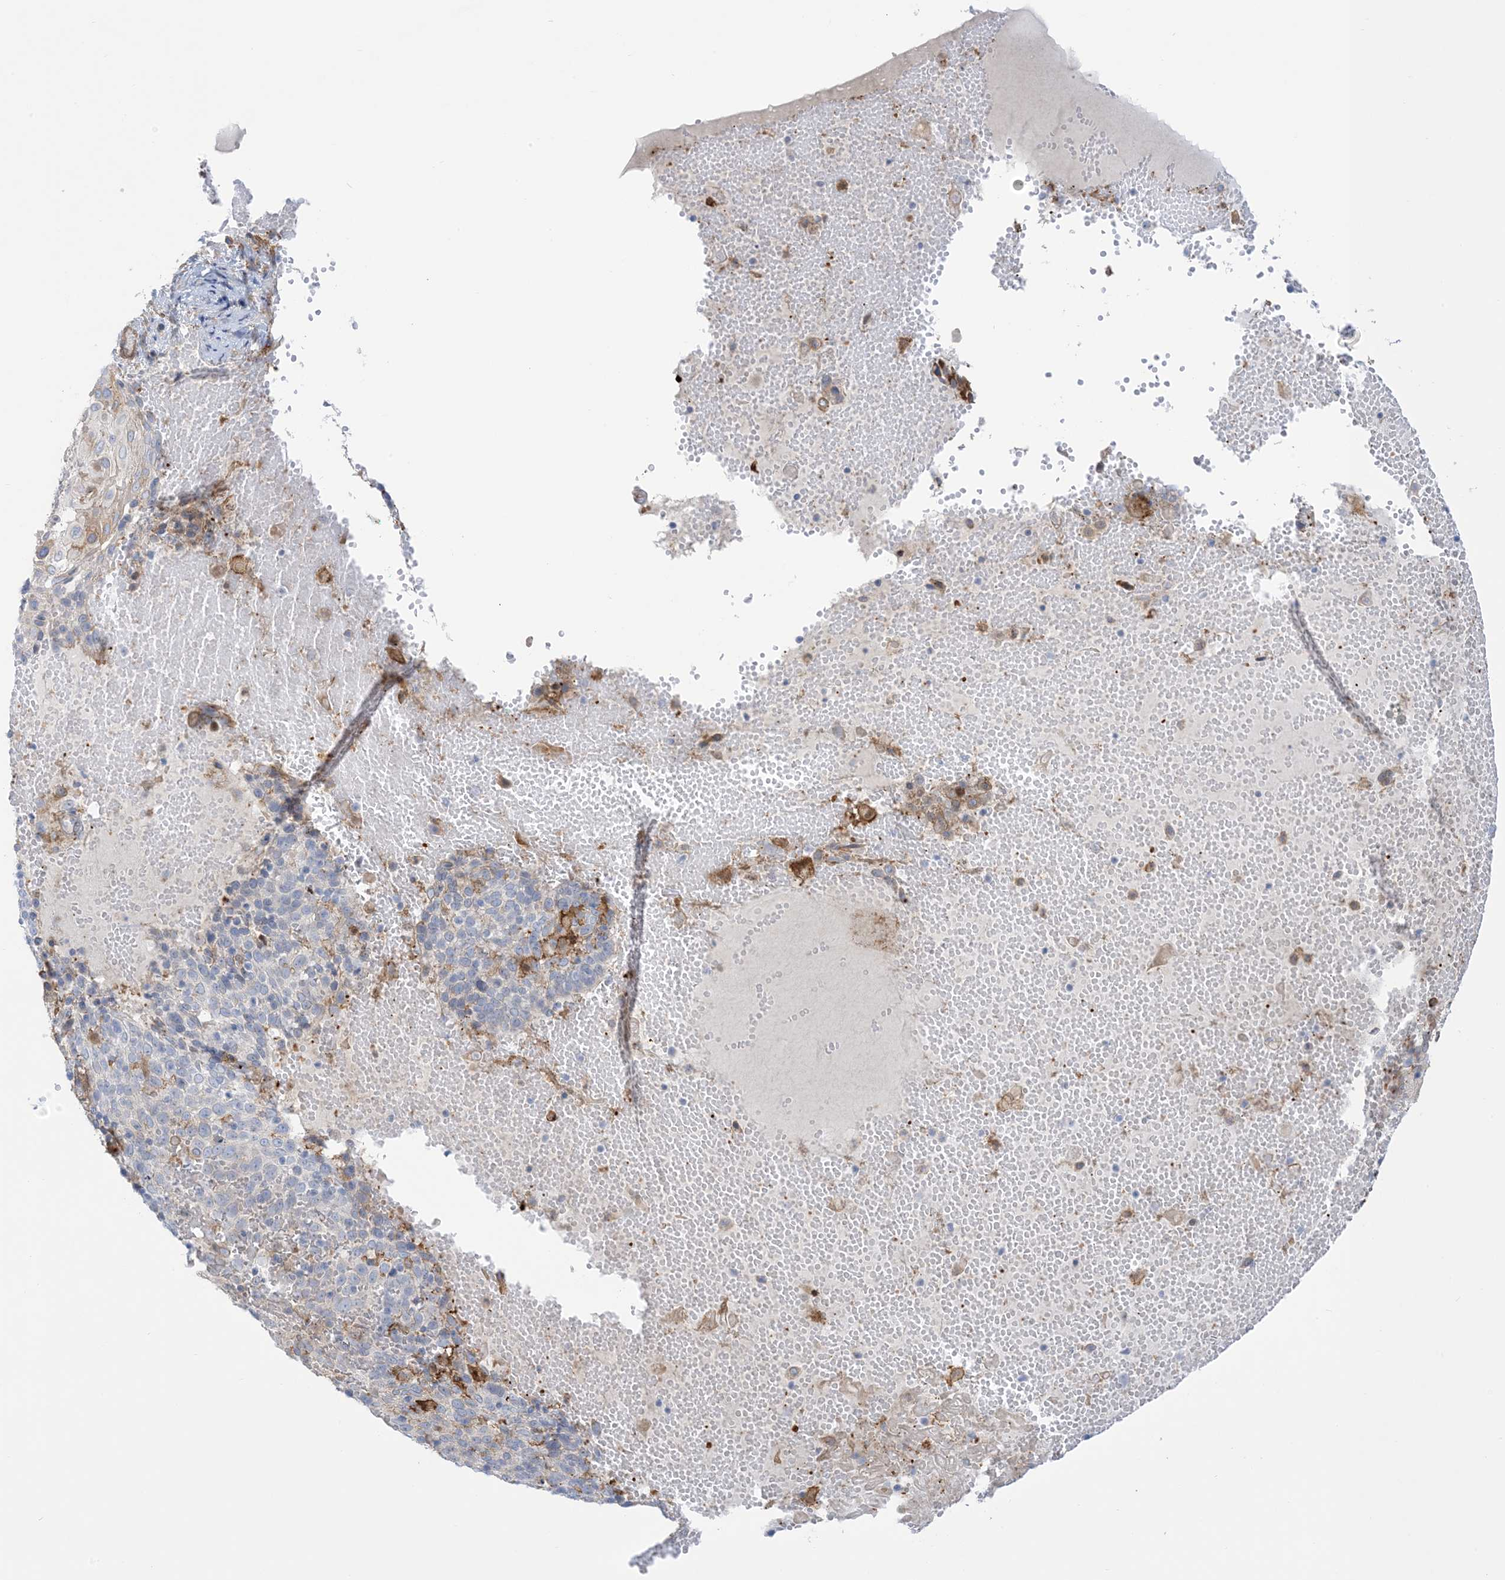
{"staining": {"intensity": "negative", "quantity": "none", "location": "none"}, "tissue": "cervical cancer", "cell_type": "Tumor cells", "image_type": "cancer", "snomed": [{"axis": "morphology", "description": "Squamous cell carcinoma, NOS"}, {"axis": "topography", "description": "Cervix"}], "caption": "Immunohistochemistry micrograph of human cervical cancer (squamous cell carcinoma) stained for a protein (brown), which shows no positivity in tumor cells. (IHC, brightfield microscopy, high magnification).", "gene": "ICMT", "patient": {"sex": "female", "age": 74}}